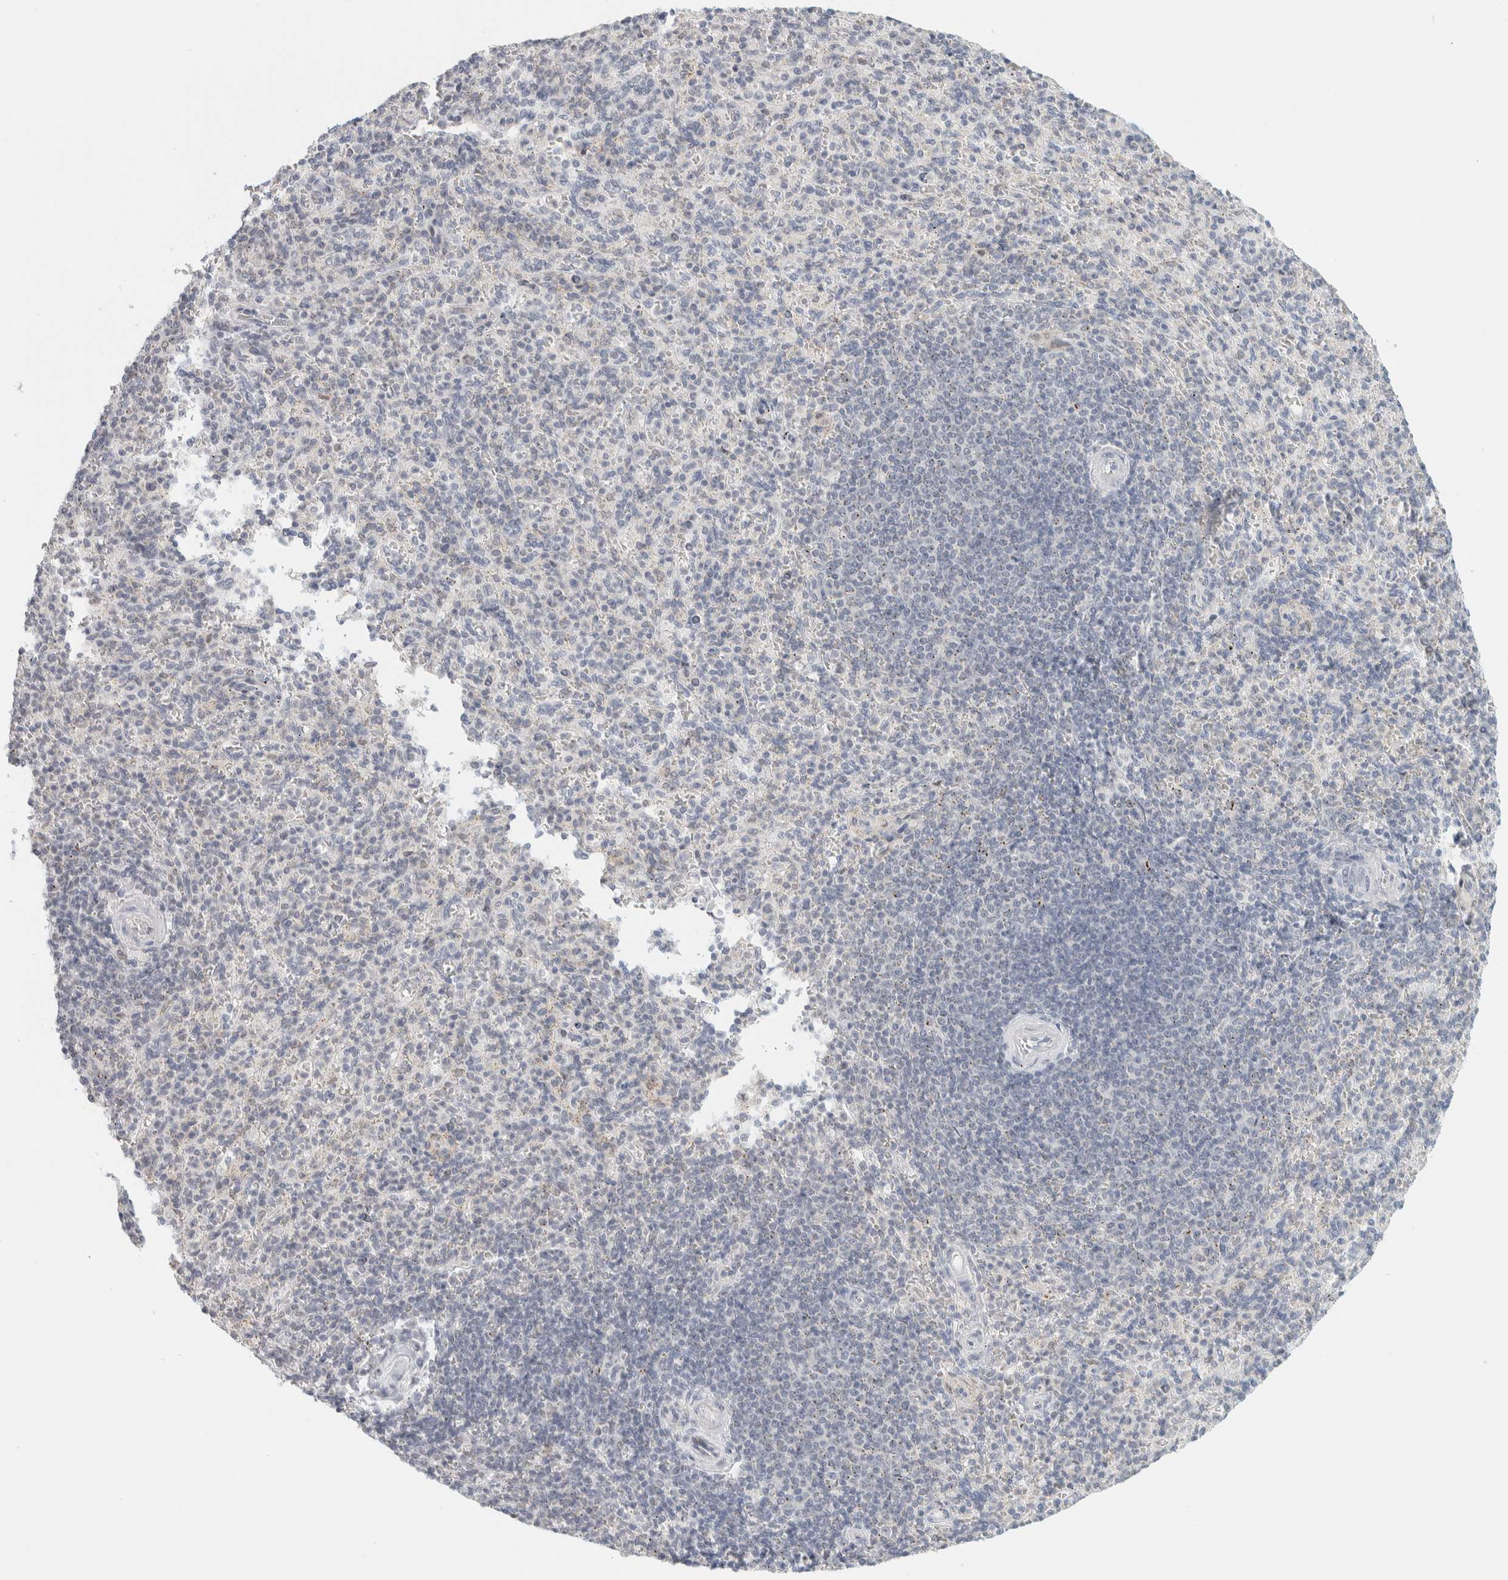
{"staining": {"intensity": "weak", "quantity": "<25%", "location": "cytoplasmic/membranous"}, "tissue": "spleen", "cell_type": "Cells in red pulp", "image_type": "normal", "snomed": [{"axis": "morphology", "description": "Normal tissue, NOS"}, {"axis": "topography", "description": "Spleen"}], "caption": "Spleen stained for a protein using immunohistochemistry reveals no expression cells in red pulp.", "gene": "CDH17", "patient": {"sex": "male", "age": 36}}